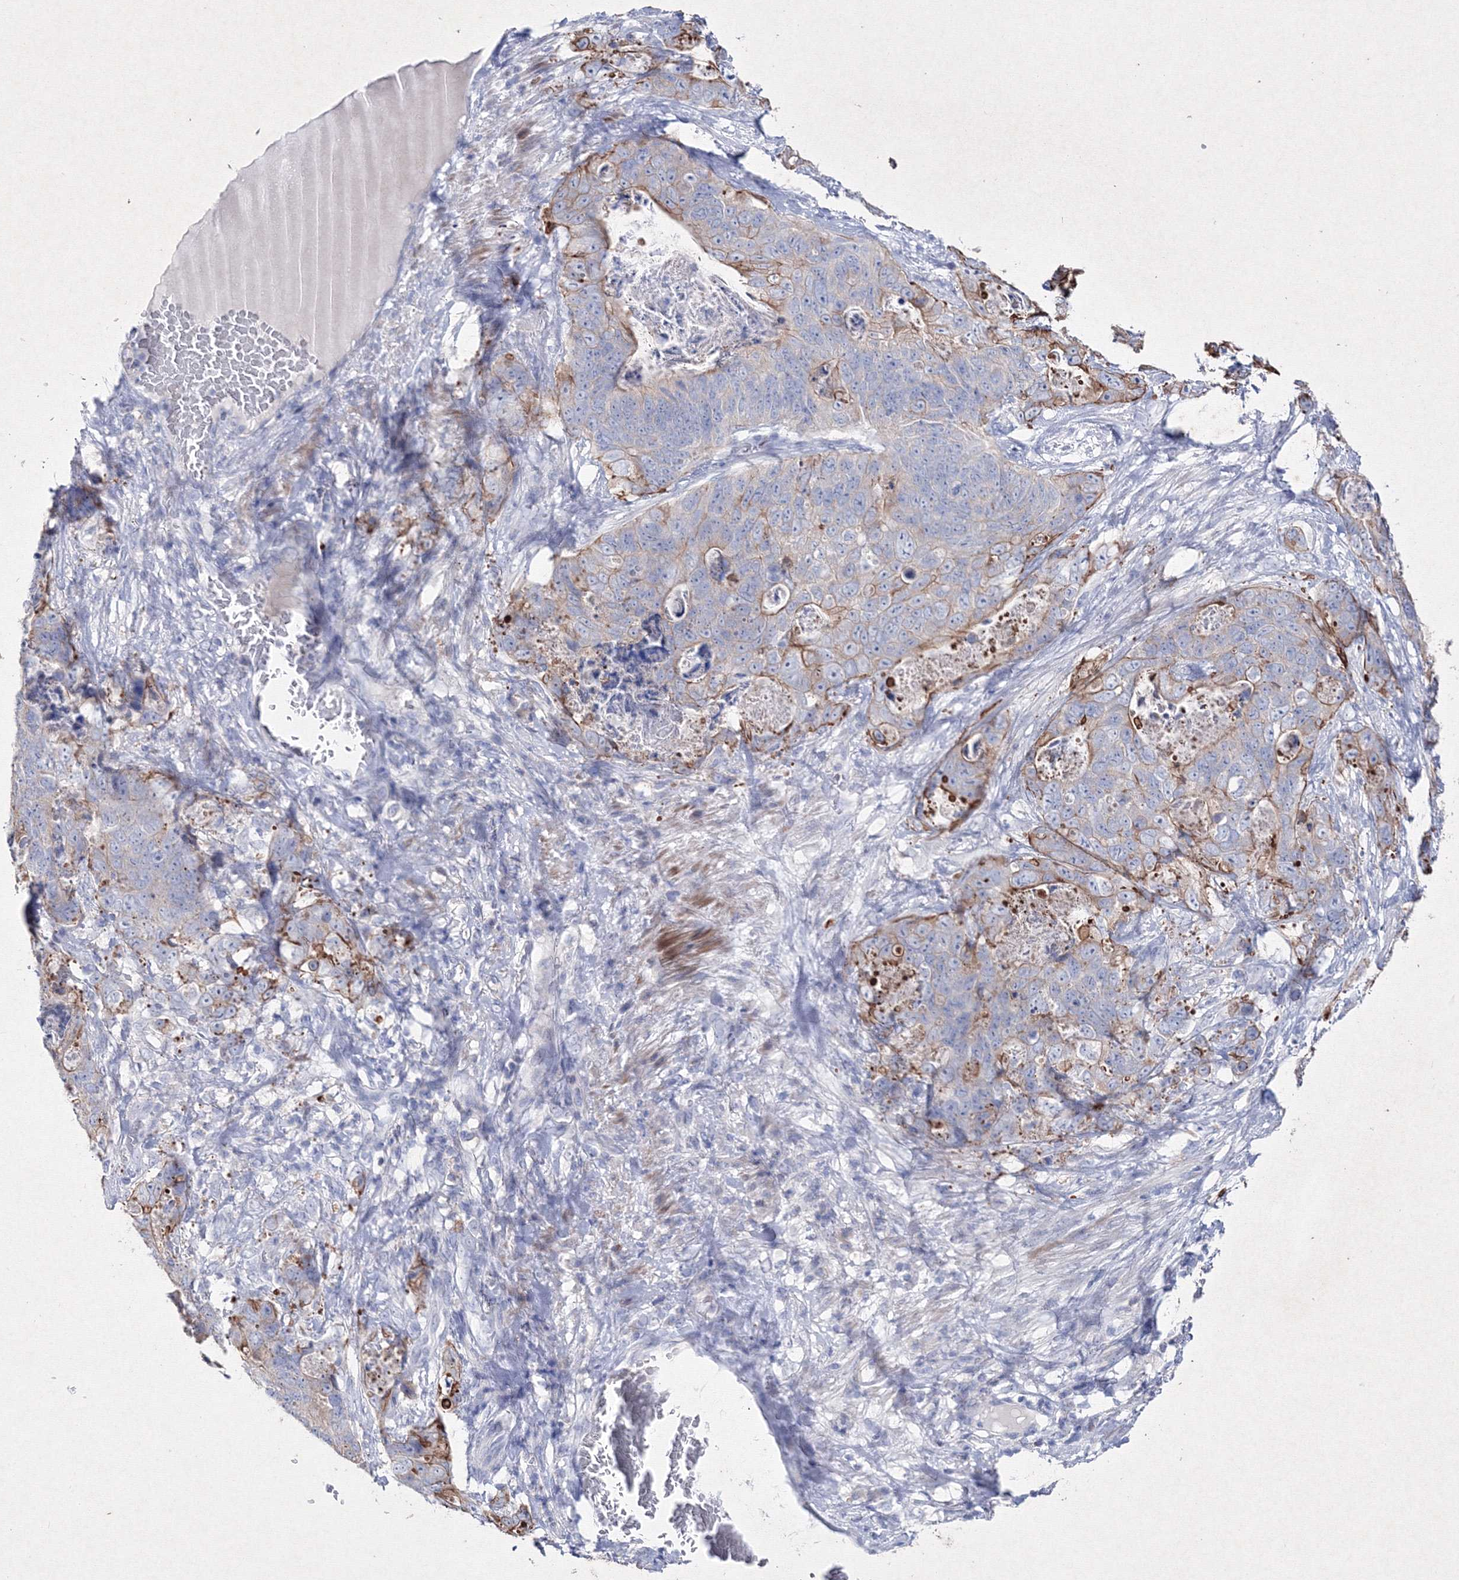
{"staining": {"intensity": "moderate", "quantity": "<25%", "location": "cytoplasmic/membranous"}, "tissue": "stomach cancer", "cell_type": "Tumor cells", "image_type": "cancer", "snomed": [{"axis": "morphology", "description": "Normal tissue, NOS"}, {"axis": "morphology", "description": "Adenocarcinoma, NOS"}, {"axis": "topography", "description": "Stomach"}], "caption": "Protein analysis of adenocarcinoma (stomach) tissue demonstrates moderate cytoplasmic/membranous staining in approximately <25% of tumor cells.", "gene": "SMIM29", "patient": {"sex": "female", "age": 89}}